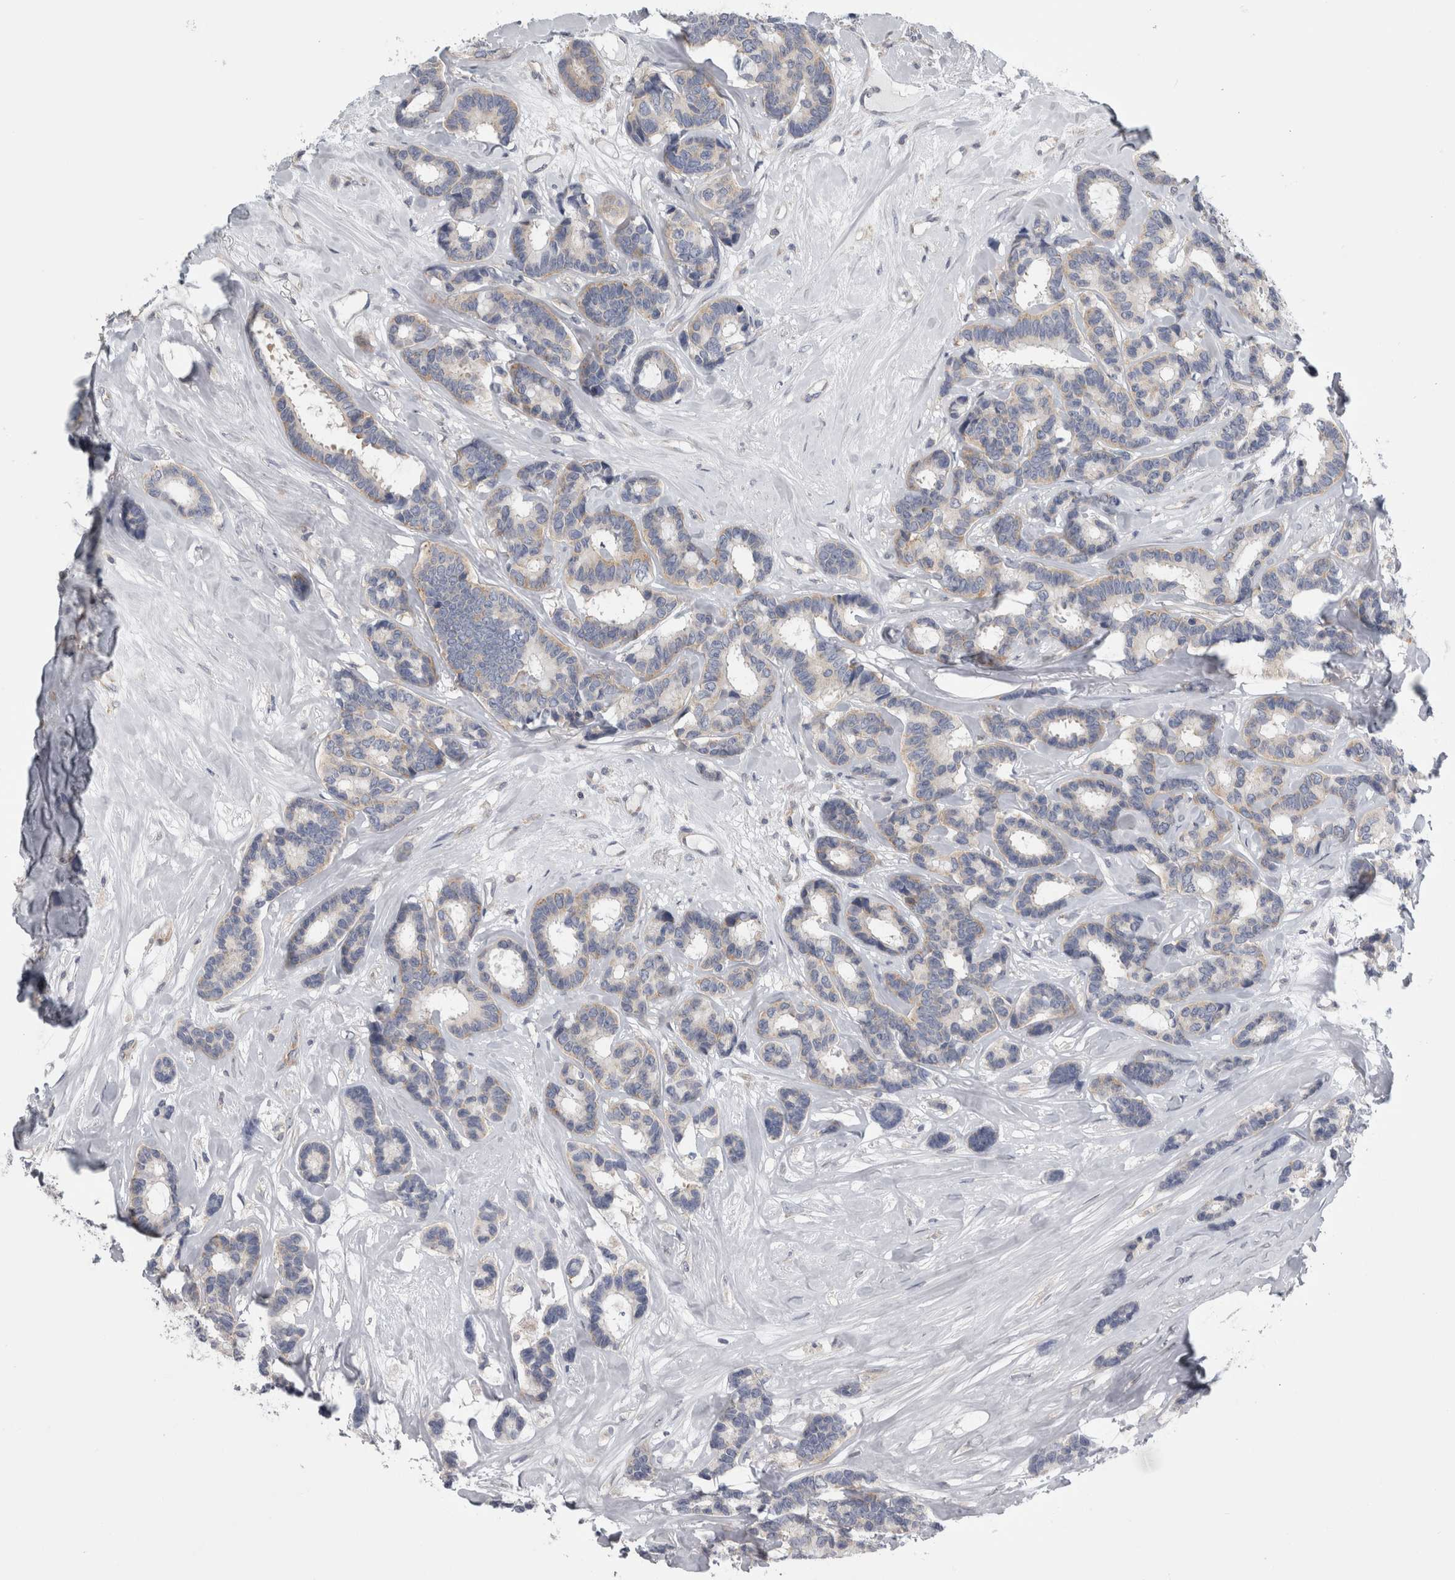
{"staining": {"intensity": "weak", "quantity": "25%-75%", "location": "cytoplasmic/membranous"}, "tissue": "breast cancer", "cell_type": "Tumor cells", "image_type": "cancer", "snomed": [{"axis": "morphology", "description": "Duct carcinoma"}, {"axis": "topography", "description": "Breast"}], "caption": "Weak cytoplasmic/membranous staining is seen in about 25%-75% of tumor cells in breast invasive ductal carcinoma.", "gene": "PRRC2C", "patient": {"sex": "female", "age": 87}}